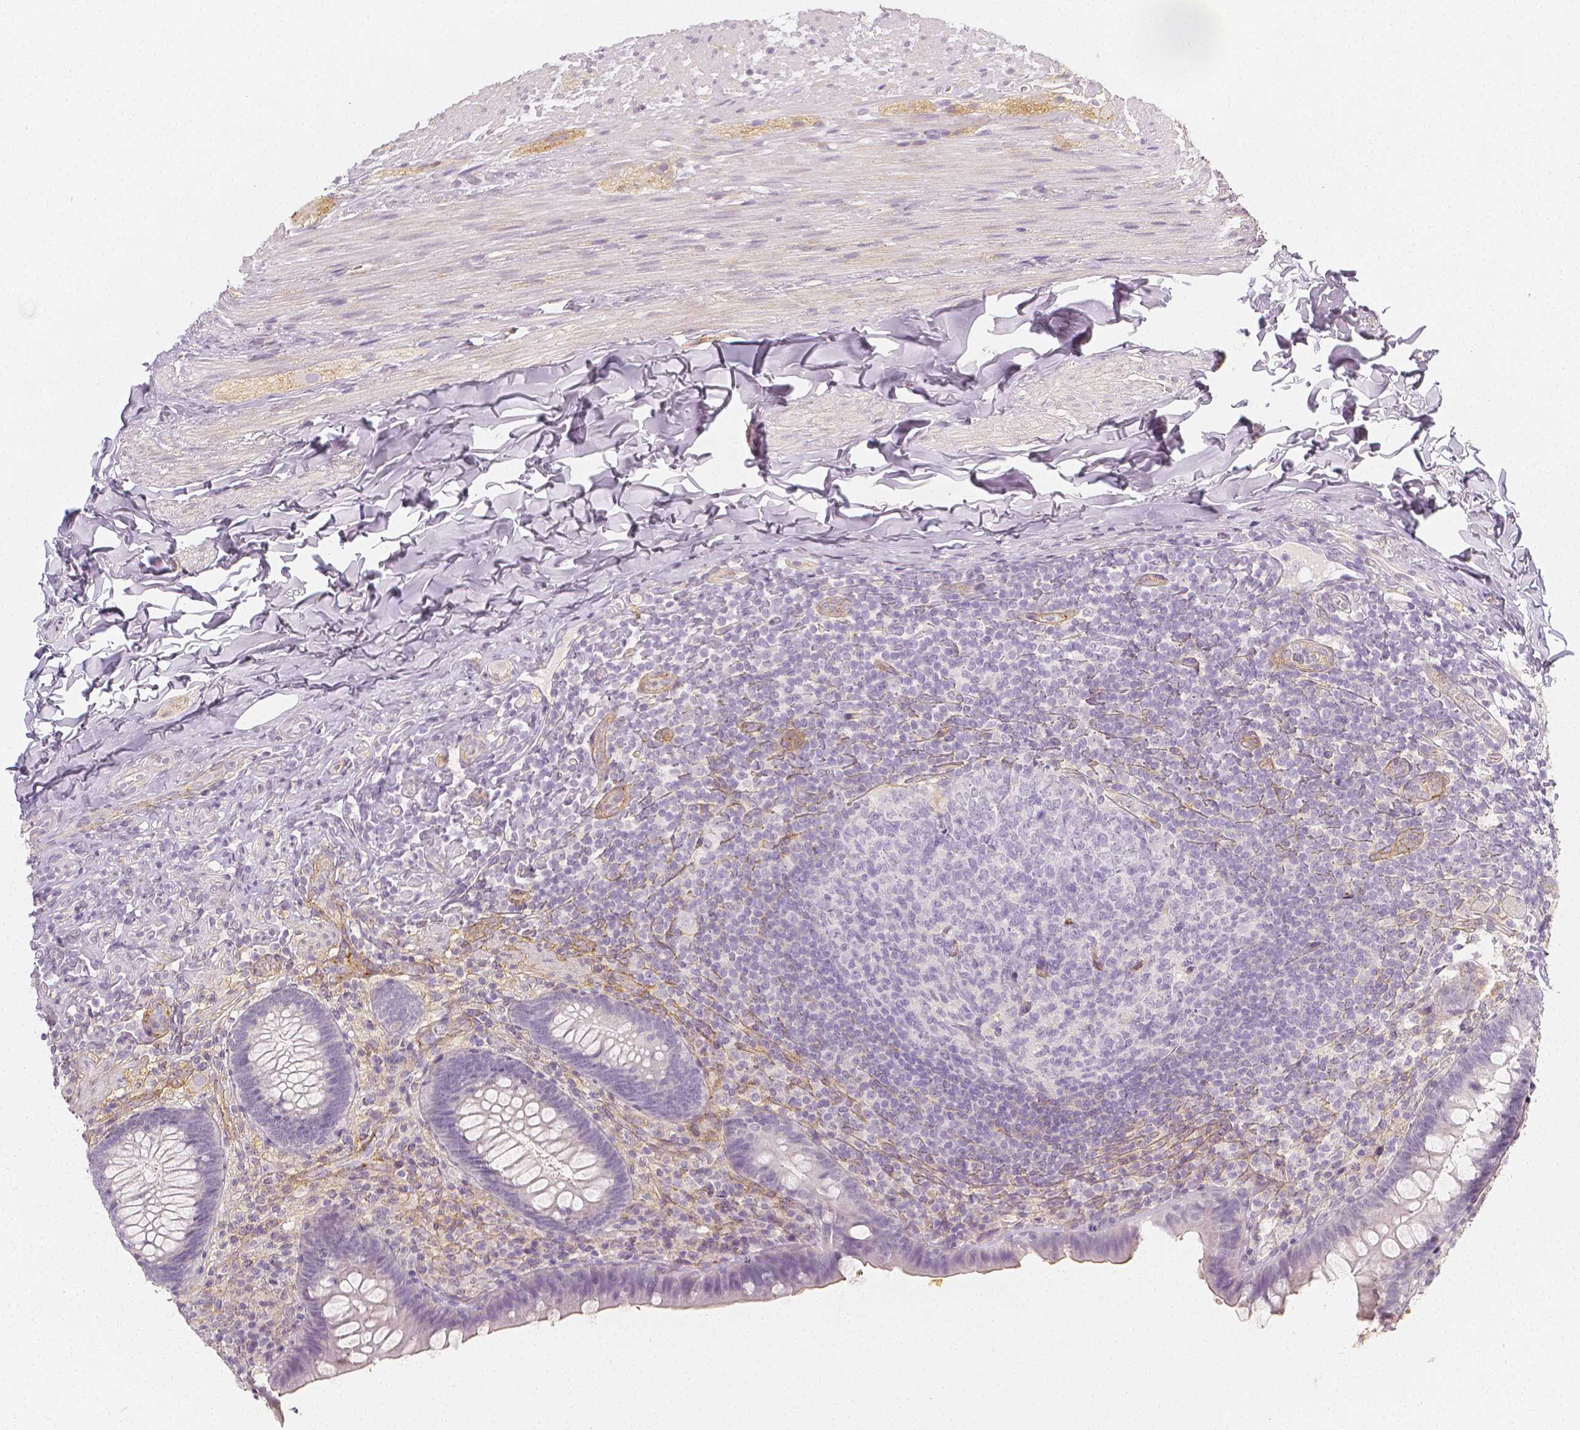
{"staining": {"intensity": "negative", "quantity": "none", "location": "none"}, "tissue": "appendix", "cell_type": "Glandular cells", "image_type": "normal", "snomed": [{"axis": "morphology", "description": "Normal tissue, NOS"}, {"axis": "topography", "description": "Appendix"}], "caption": "Immunohistochemistry (IHC) photomicrograph of benign appendix stained for a protein (brown), which demonstrates no staining in glandular cells. (DAB (3,3'-diaminobenzidine) IHC with hematoxylin counter stain).", "gene": "THY1", "patient": {"sex": "male", "age": 47}}